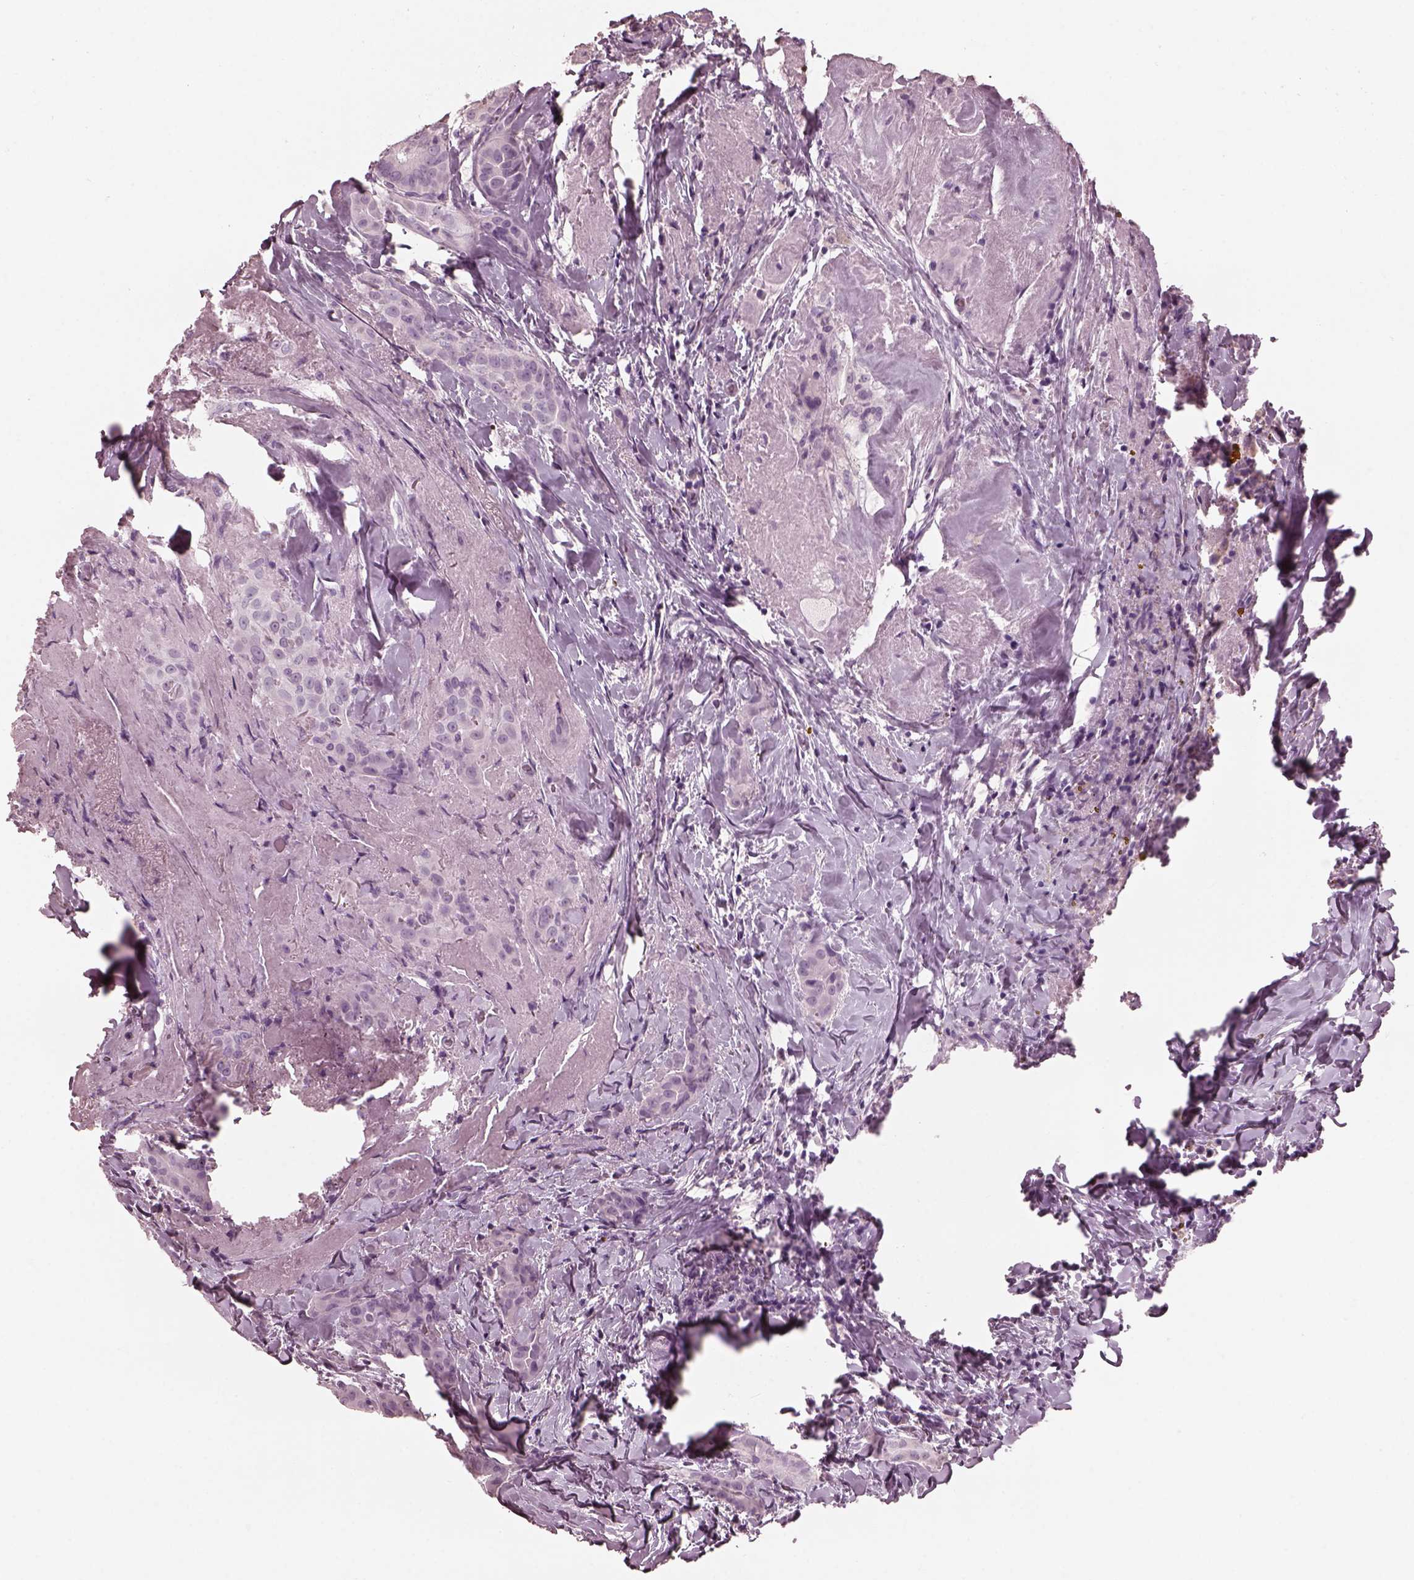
{"staining": {"intensity": "negative", "quantity": "none", "location": "none"}, "tissue": "thyroid cancer", "cell_type": "Tumor cells", "image_type": "cancer", "snomed": [{"axis": "morphology", "description": "Papillary adenocarcinoma, NOS"}, {"axis": "morphology", "description": "Papillary adenoma metastatic"}, {"axis": "topography", "description": "Thyroid gland"}], "caption": "The immunohistochemistry histopathology image has no significant expression in tumor cells of thyroid cancer (papillary adenoma metastatic) tissue.", "gene": "FABP9", "patient": {"sex": "female", "age": 50}}